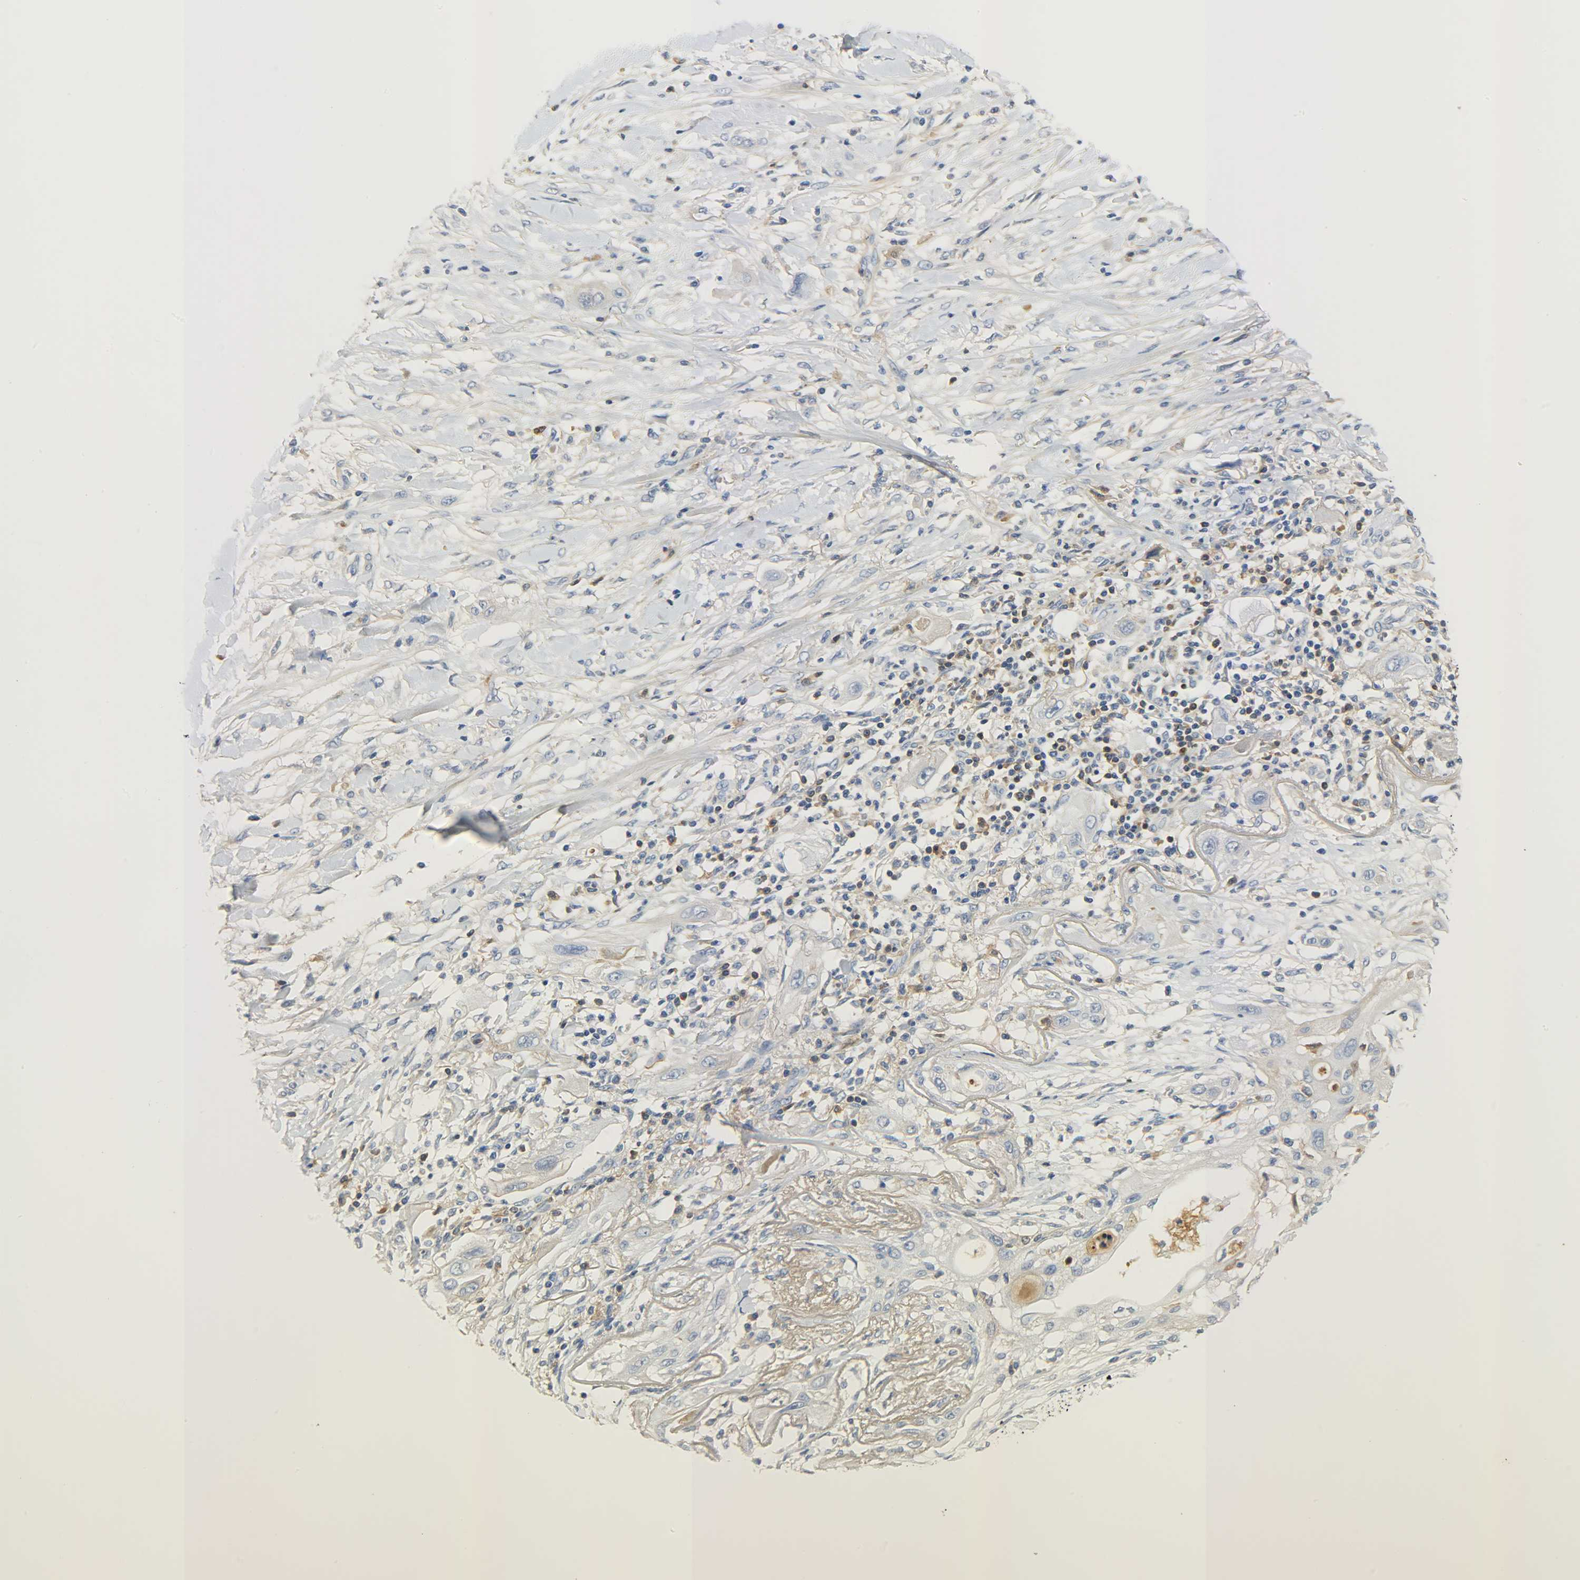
{"staining": {"intensity": "negative", "quantity": "none", "location": "none"}, "tissue": "lung cancer", "cell_type": "Tumor cells", "image_type": "cancer", "snomed": [{"axis": "morphology", "description": "Squamous cell carcinoma, NOS"}, {"axis": "topography", "description": "Lung"}], "caption": "Immunohistochemical staining of lung cancer reveals no significant positivity in tumor cells. (DAB (3,3'-diaminobenzidine) immunohistochemistry (IHC), high magnification).", "gene": "CRP", "patient": {"sex": "female", "age": 47}}